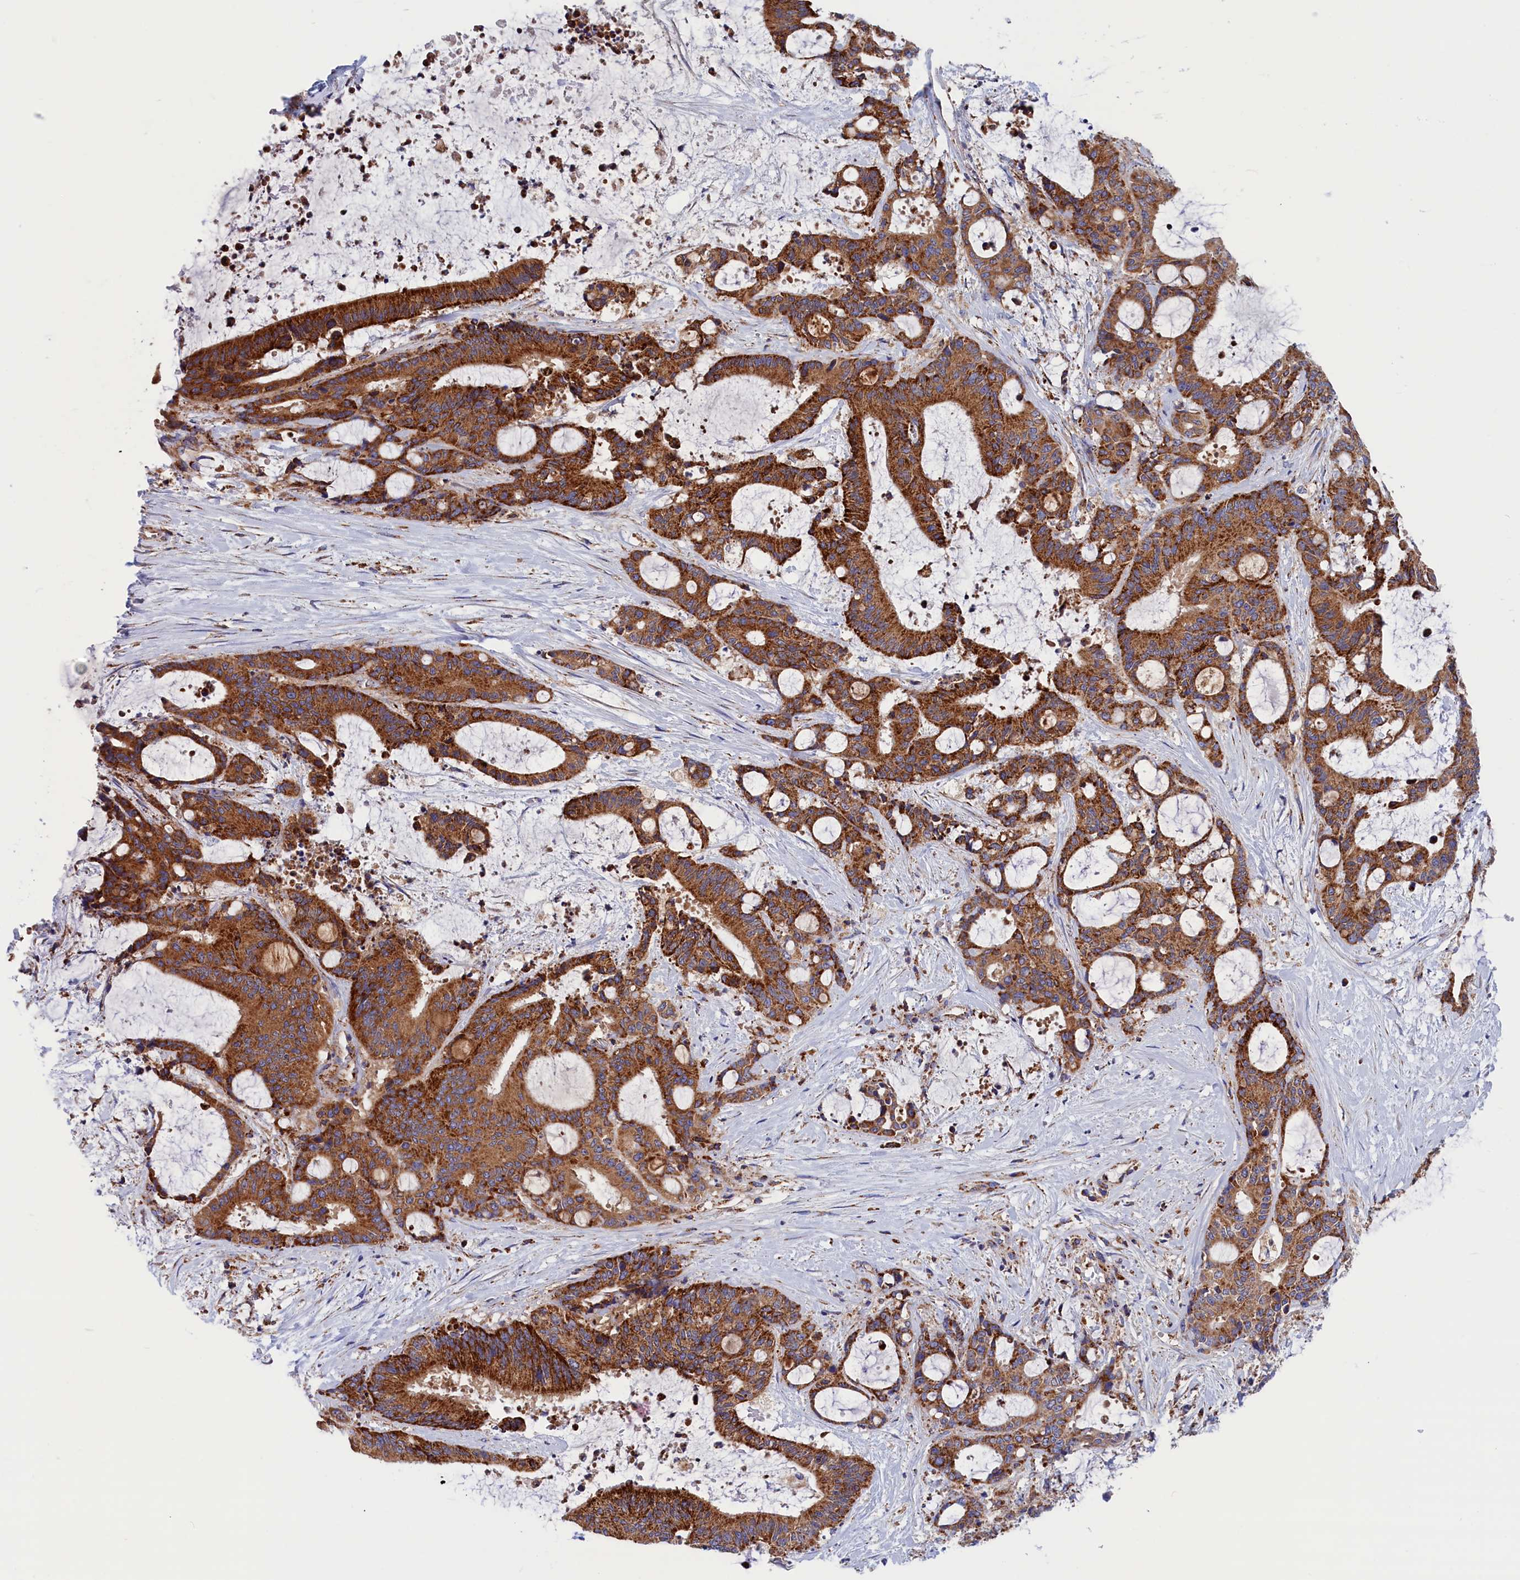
{"staining": {"intensity": "strong", "quantity": ">75%", "location": "cytoplasmic/membranous"}, "tissue": "liver cancer", "cell_type": "Tumor cells", "image_type": "cancer", "snomed": [{"axis": "morphology", "description": "Normal tissue, NOS"}, {"axis": "morphology", "description": "Cholangiocarcinoma"}, {"axis": "topography", "description": "Liver"}, {"axis": "topography", "description": "Peripheral nerve tissue"}], "caption": "A high amount of strong cytoplasmic/membranous staining is seen in about >75% of tumor cells in liver cancer (cholangiocarcinoma) tissue.", "gene": "WDR83", "patient": {"sex": "female", "age": 73}}